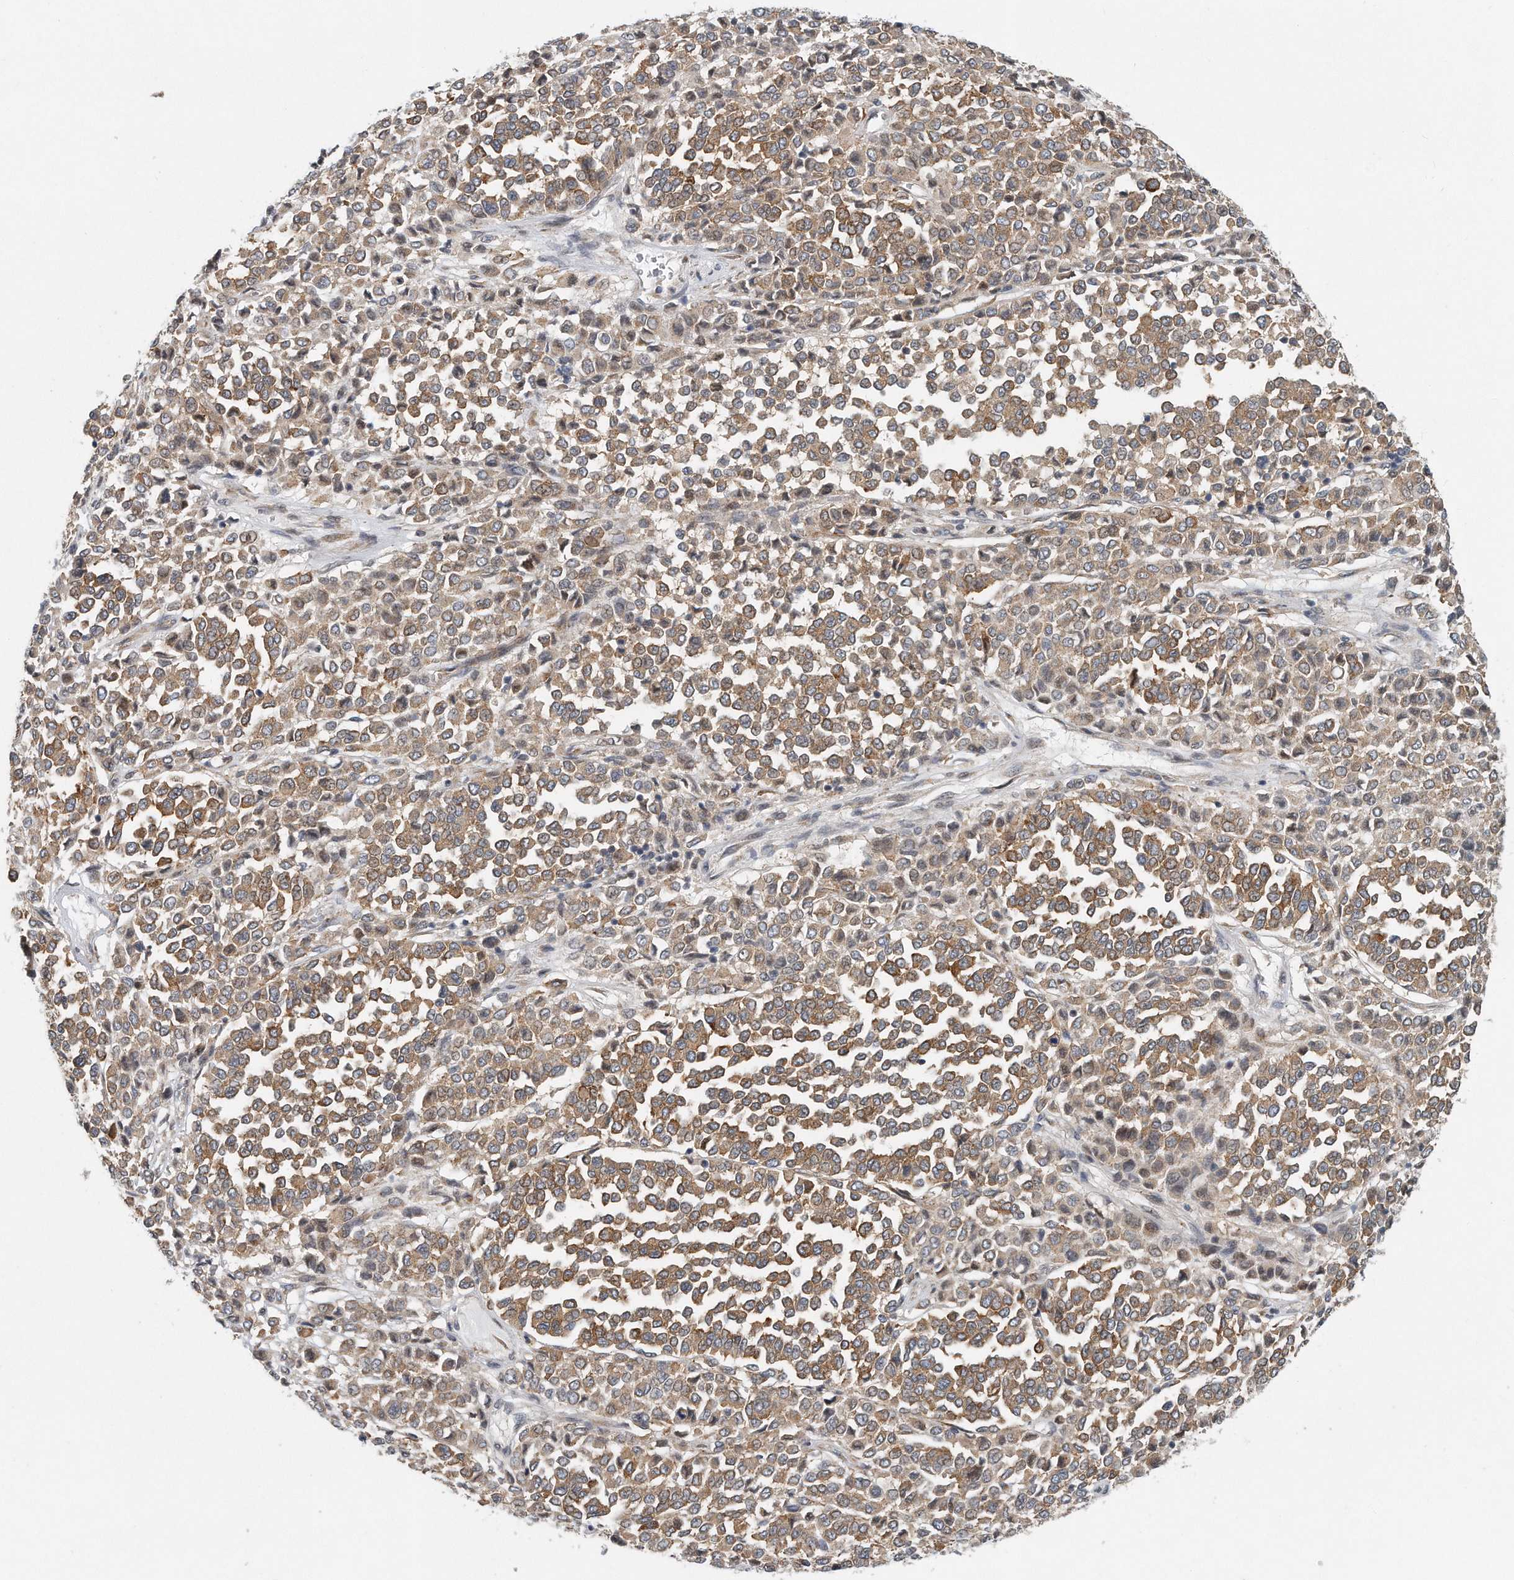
{"staining": {"intensity": "moderate", "quantity": ">75%", "location": "cytoplasmic/membranous"}, "tissue": "melanoma", "cell_type": "Tumor cells", "image_type": "cancer", "snomed": [{"axis": "morphology", "description": "Malignant melanoma, Metastatic site"}, {"axis": "topography", "description": "Pancreas"}], "caption": "IHC of human malignant melanoma (metastatic site) demonstrates medium levels of moderate cytoplasmic/membranous expression in approximately >75% of tumor cells.", "gene": "VLDLR", "patient": {"sex": "female", "age": 30}}